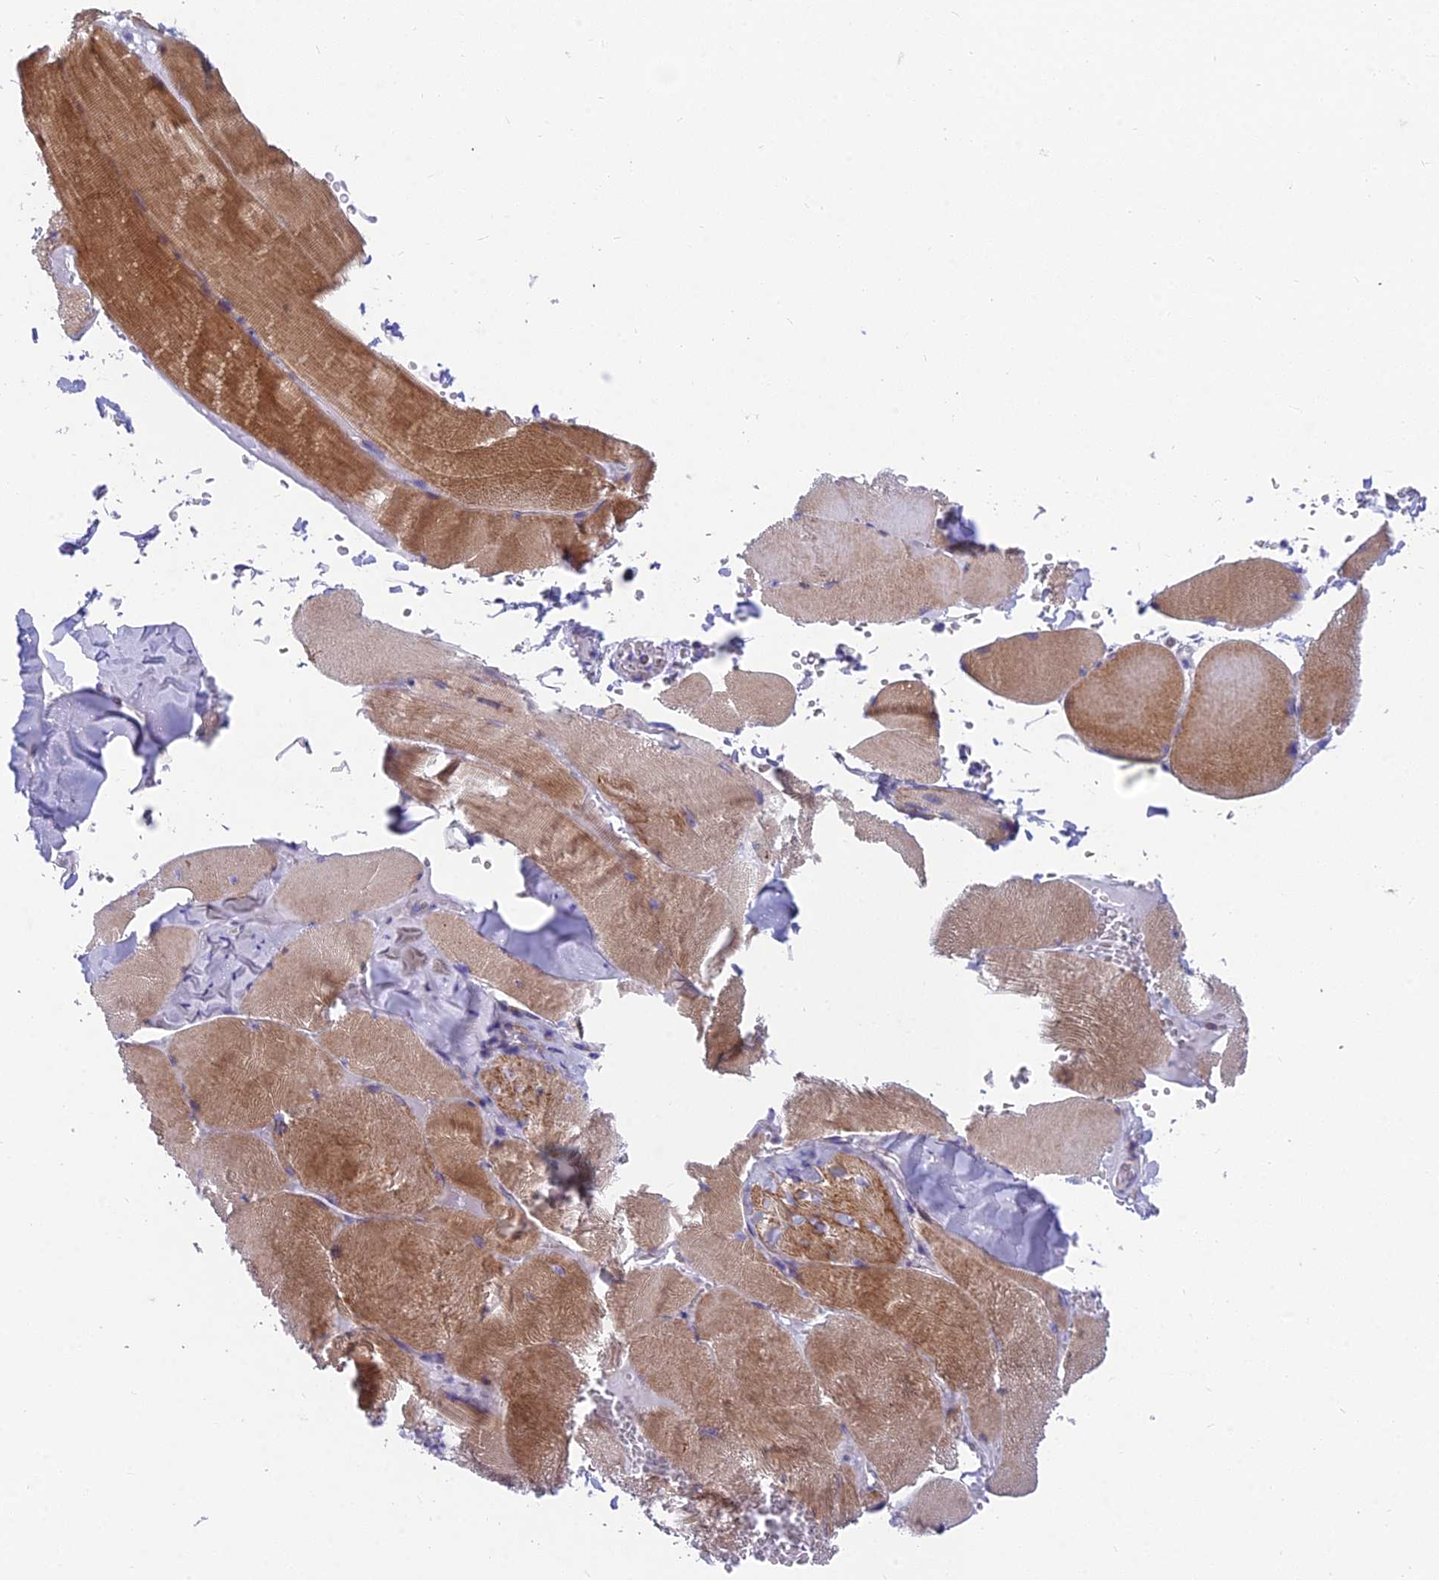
{"staining": {"intensity": "moderate", "quantity": "25%-75%", "location": "cytoplasmic/membranous"}, "tissue": "skeletal muscle", "cell_type": "Myocytes", "image_type": "normal", "snomed": [{"axis": "morphology", "description": "Normal tissue, NOS"}, {"axis": "topography", "description": "Skeletal muscle"}, {"axis": "topography", "description": "Head-Neck"}], "caption": "The histopathology image displays immunohistochemical staining of unremarkable skeletal muscle. There is moderate cytoplasmic/membranous positivity is identified in approximately 25%-75% of myocytes.", "gene": "MVB12A", "patient": {"sex": "male", "age": 66}}